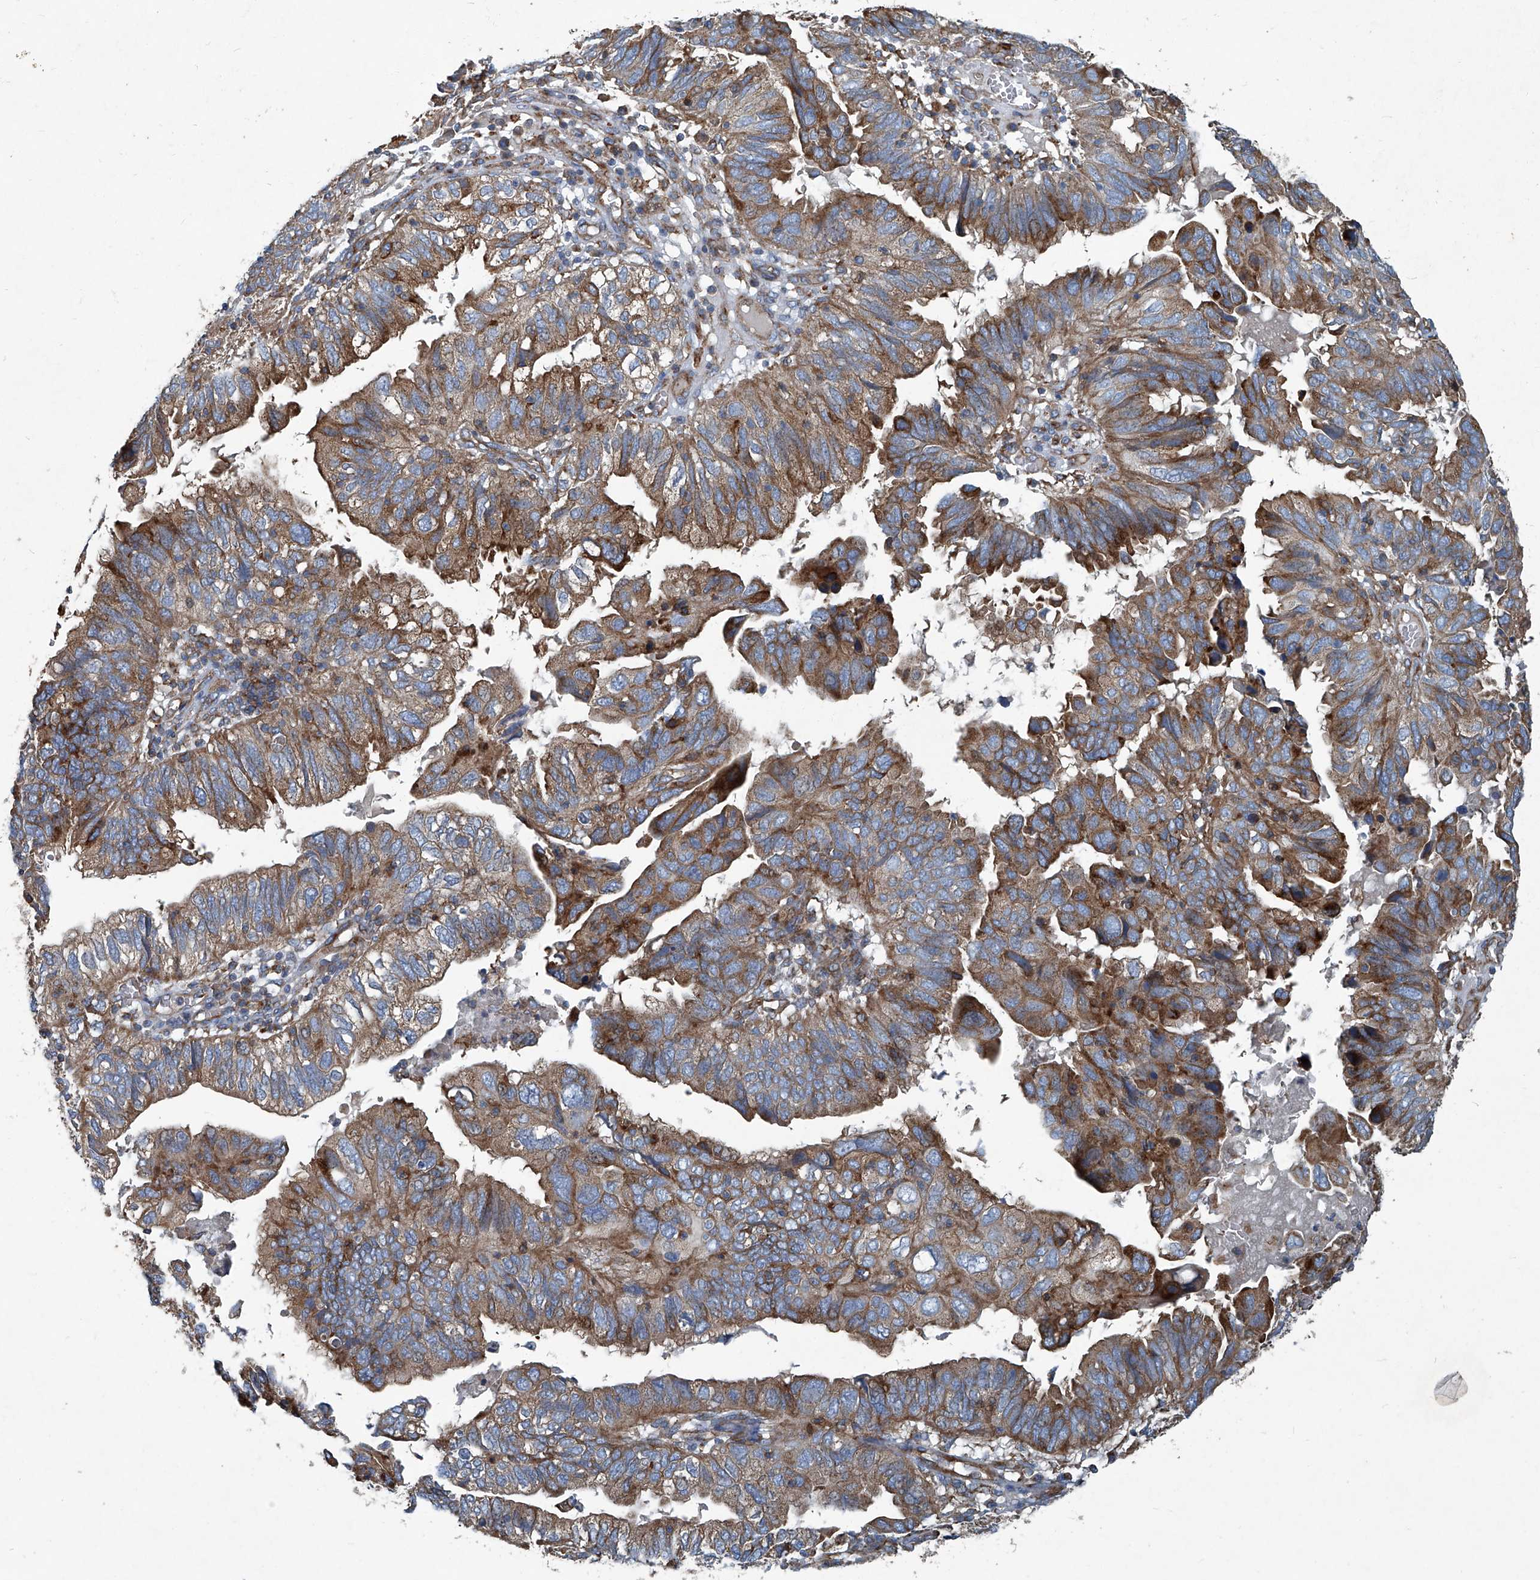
{"staining": {"intensity": "moderate", "quantity": ">75%", "location": "cytoplasmic/membranous"}, "tissue": "endometrial cancer", "cell_type": "Tumor cells", "image_type": "cancer", "snomed": [{"axis": "morphology", "description": "Adenocarcinoma, NOS"}, {"axis": "topography", "description": "Uterus"}], "caption": "Human endometrial adenocarcinoma stained for a protein (brown) displays moderate cytoplasmic/membranous positive staining in about >75% of tumor cells.", "gene": "PIGH", "patient": {"sex": "female", "age": 77}}